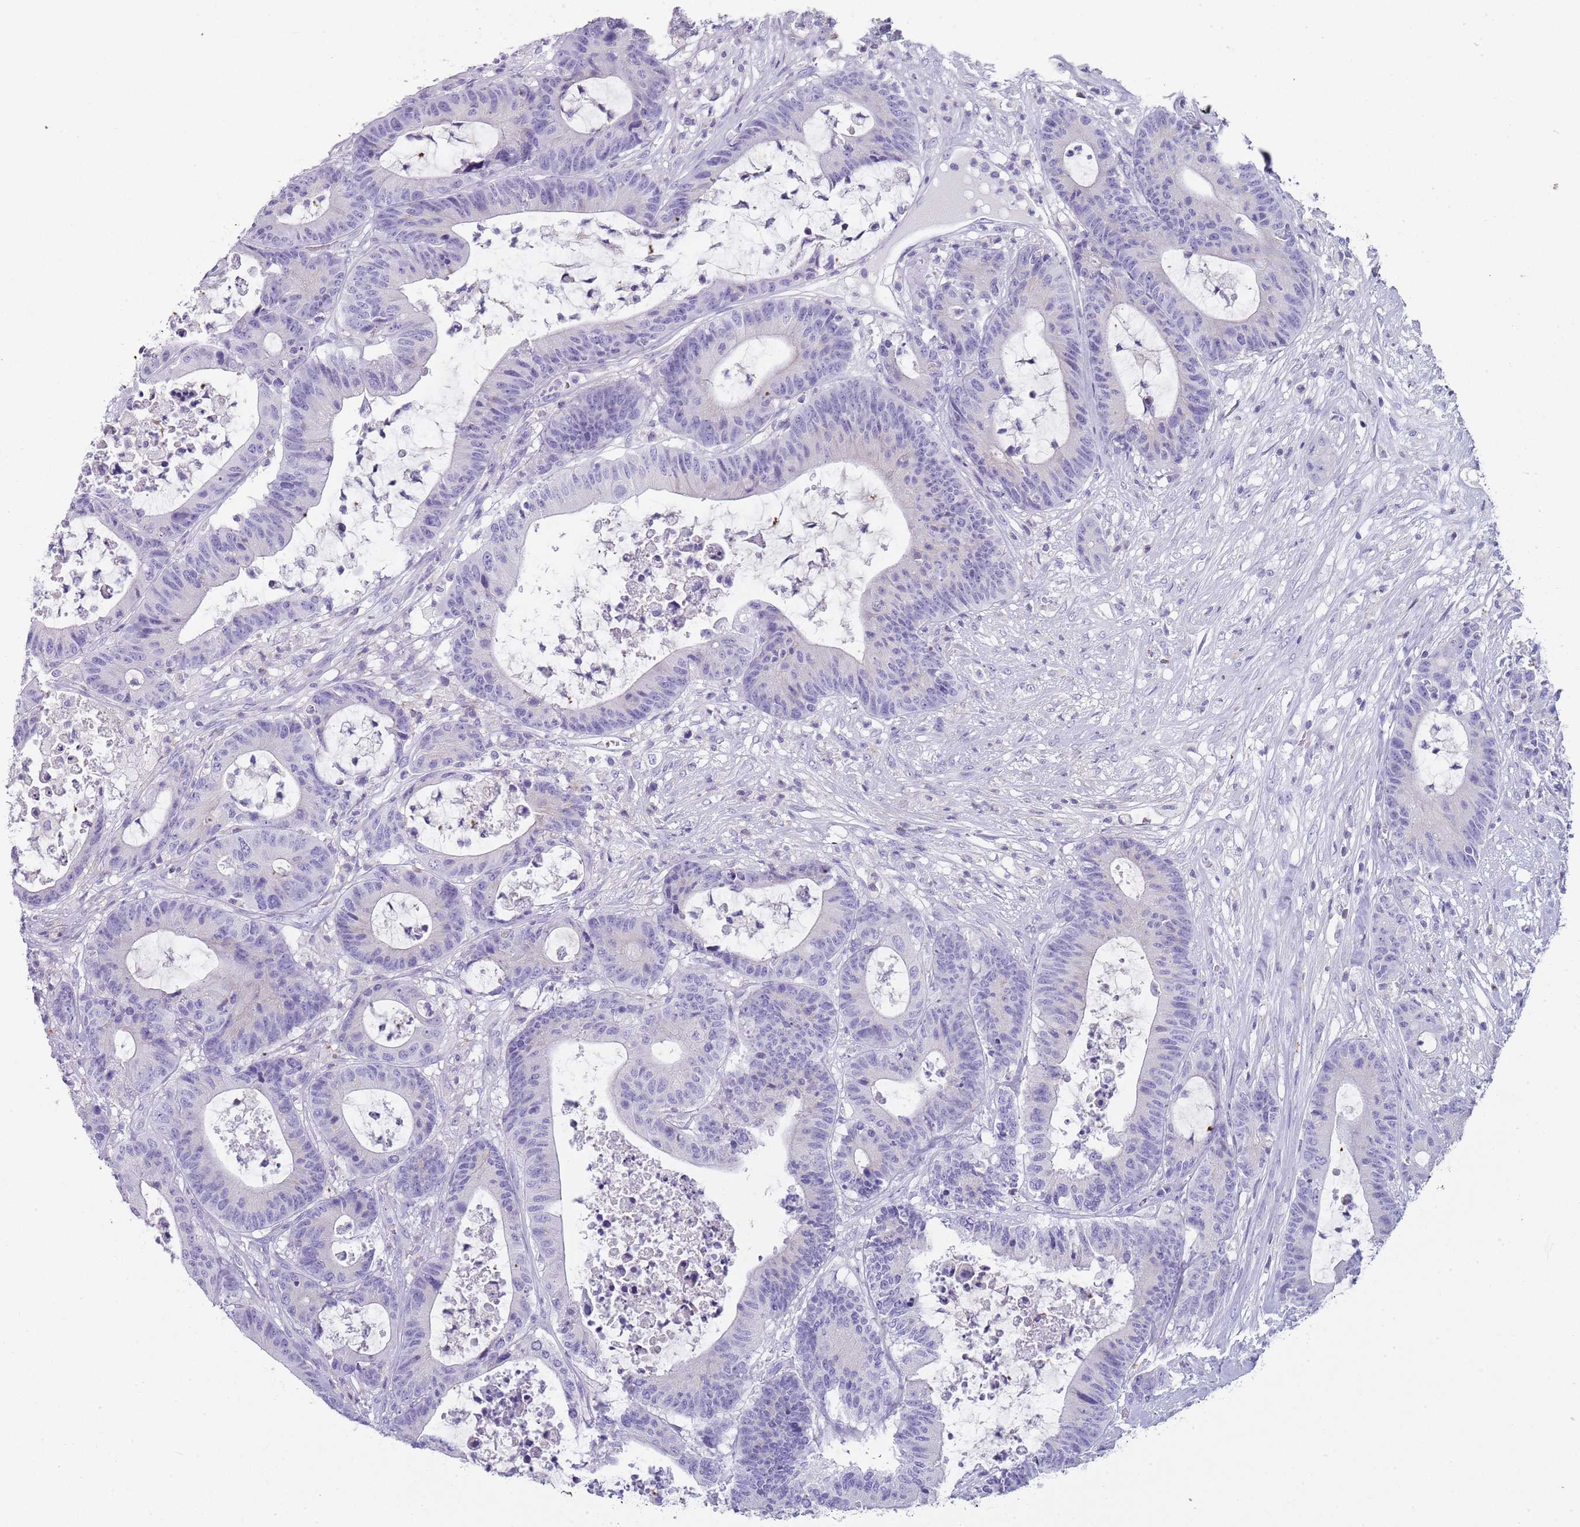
{"staining": {"intensity": "negative", "quantity": "none", "location": "none"}, "tissue": "colorectal cancer", "cell_type": "Tumor cells", "image_type": "cancer", "snomed": [{"axis": "morphology", "description": "Adenocarcinoma, NOS"}, {"axis": "topography", "description": "Colon"}], "caption": "DAB (3,3'-diaminobenzidine) immunohistochemical staining of colorectal adenocarcinoma demonstrates no significant positivity in tumor cells.", "gene": "NBPF20", "patient": {"sex": "female", "age": 84}}